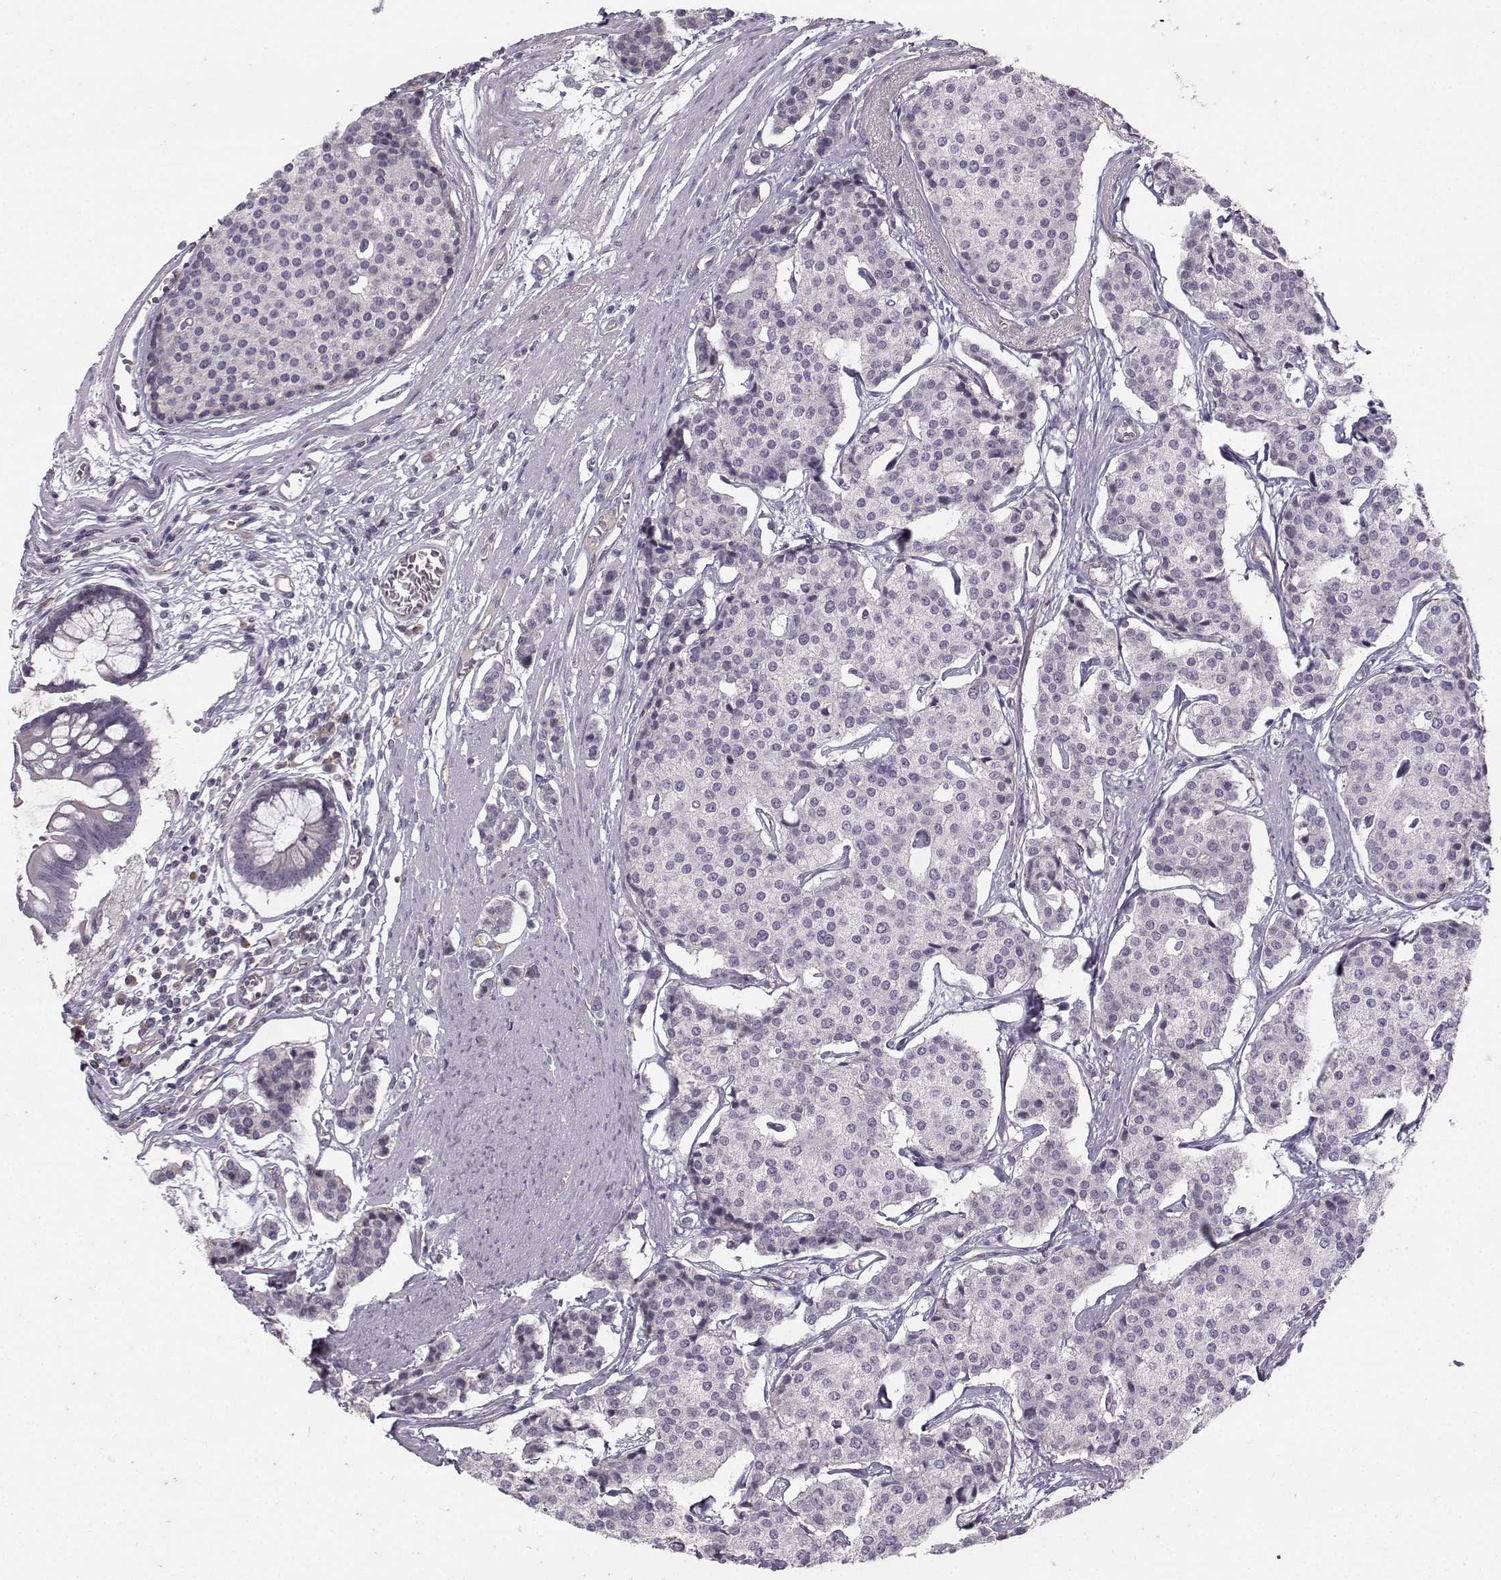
{"staining": {"intensity": "negative", "quantity": "none", "location": "none"}, "tissue": "carcinoid", "cell_type": "Tumor cells", "image_type": "cancer", "snomed": [{"axis": "morphology", "description": "Carcinoid, malignant, NOS"}, {"axis": "topography", "description": "Small intestine"}], "caption": "Carcinoid (malignant) was stained to show a protein in brown. There is no significant staining in tumor cells. Nuclei are stained in blue.", "gene": "OPRD1", "patient": {"sex": "female", "age": 65}}